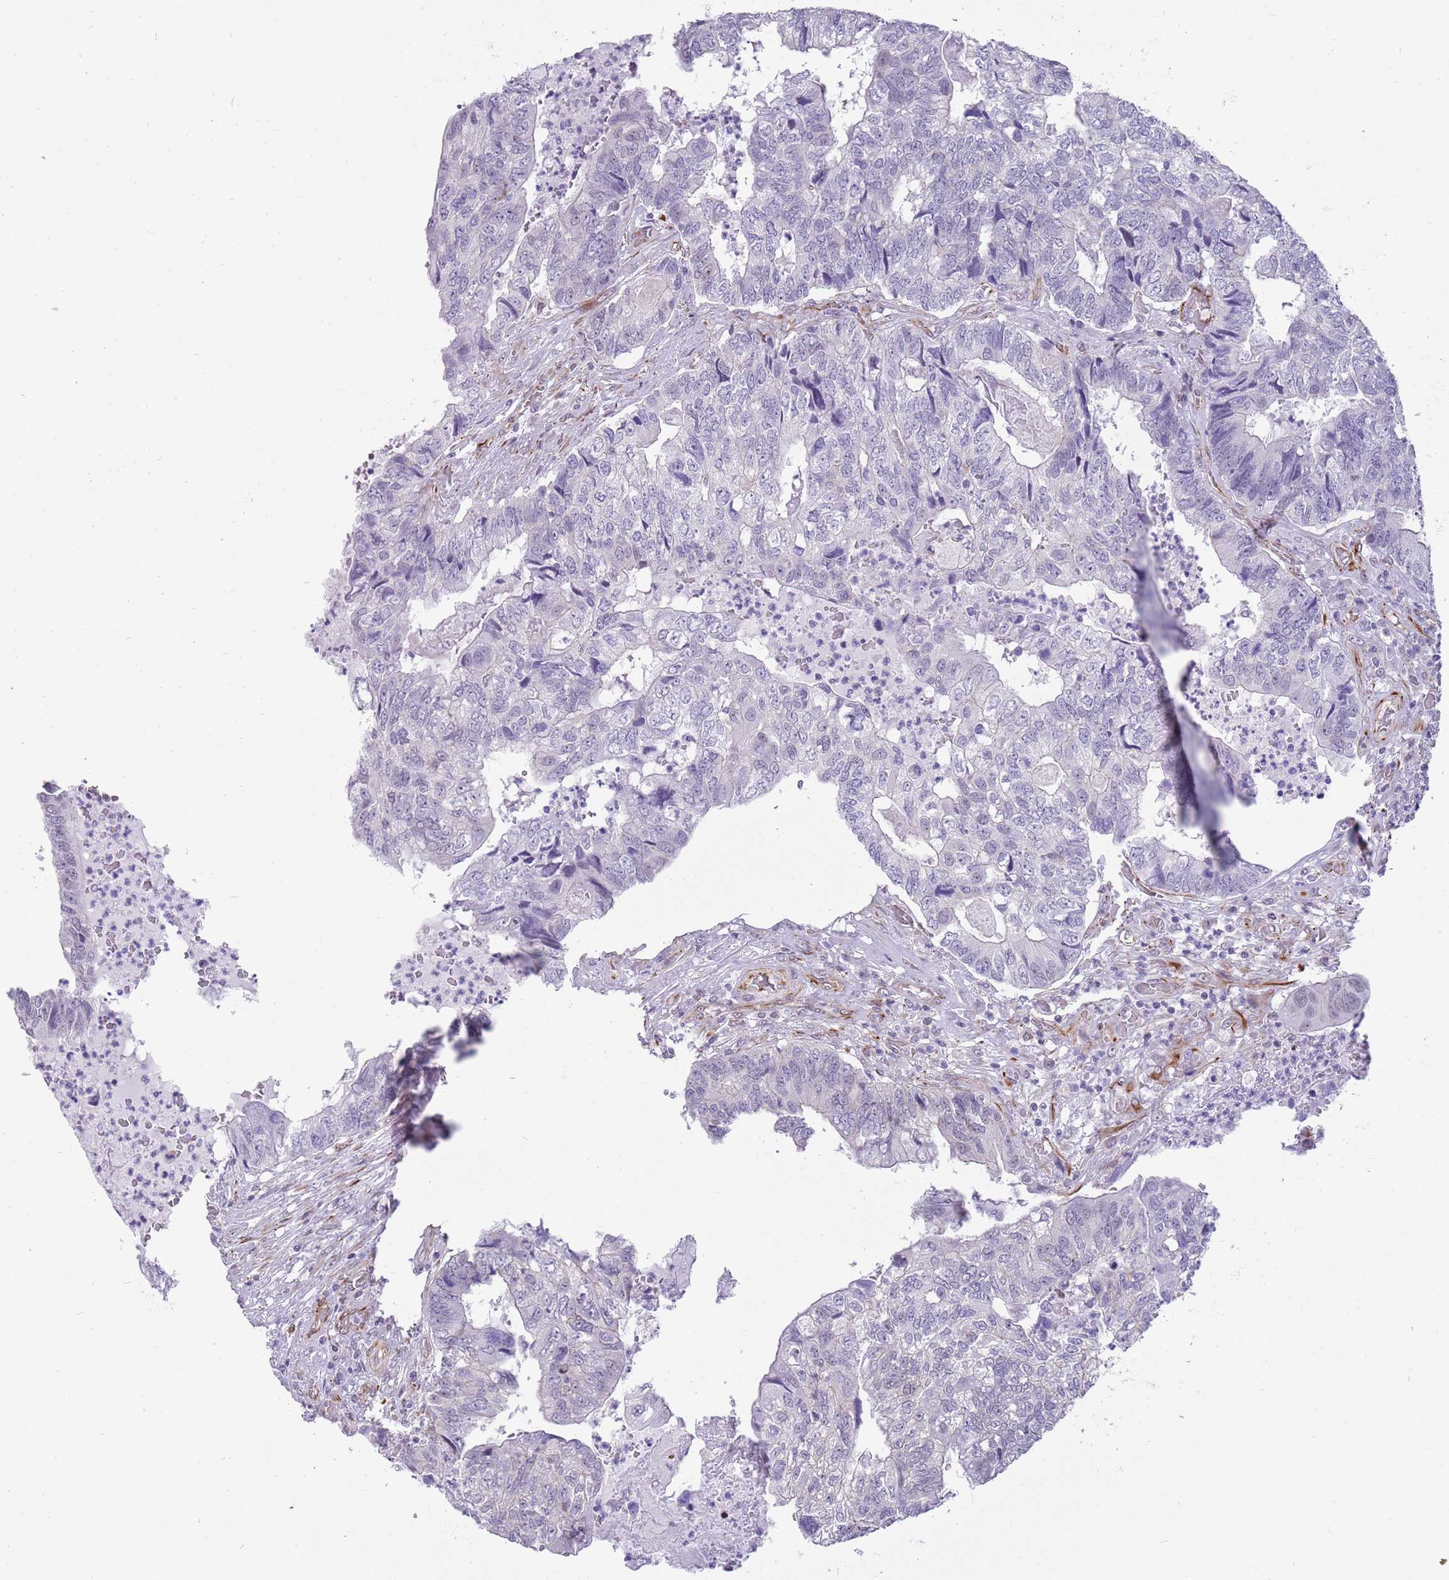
{"staining": {"intensity": "negative", "quantity": "none", "location": "none"}, "tissue": "colorectal cancer", "cell_type": "Tumor cells", "image_type": "cancer", "snomed": [{"axis": "morphology", "description": "Adenocarcinoma, NOS"}, {"axis": "topography", "description": "Colon"}], "caption": "Histopathology image shows no protein expression in tumor cells of adenocarcinoma (colorectal) tissue.", "gene": "NBPF3", "patient": {"sex": "female", "age": 67}}